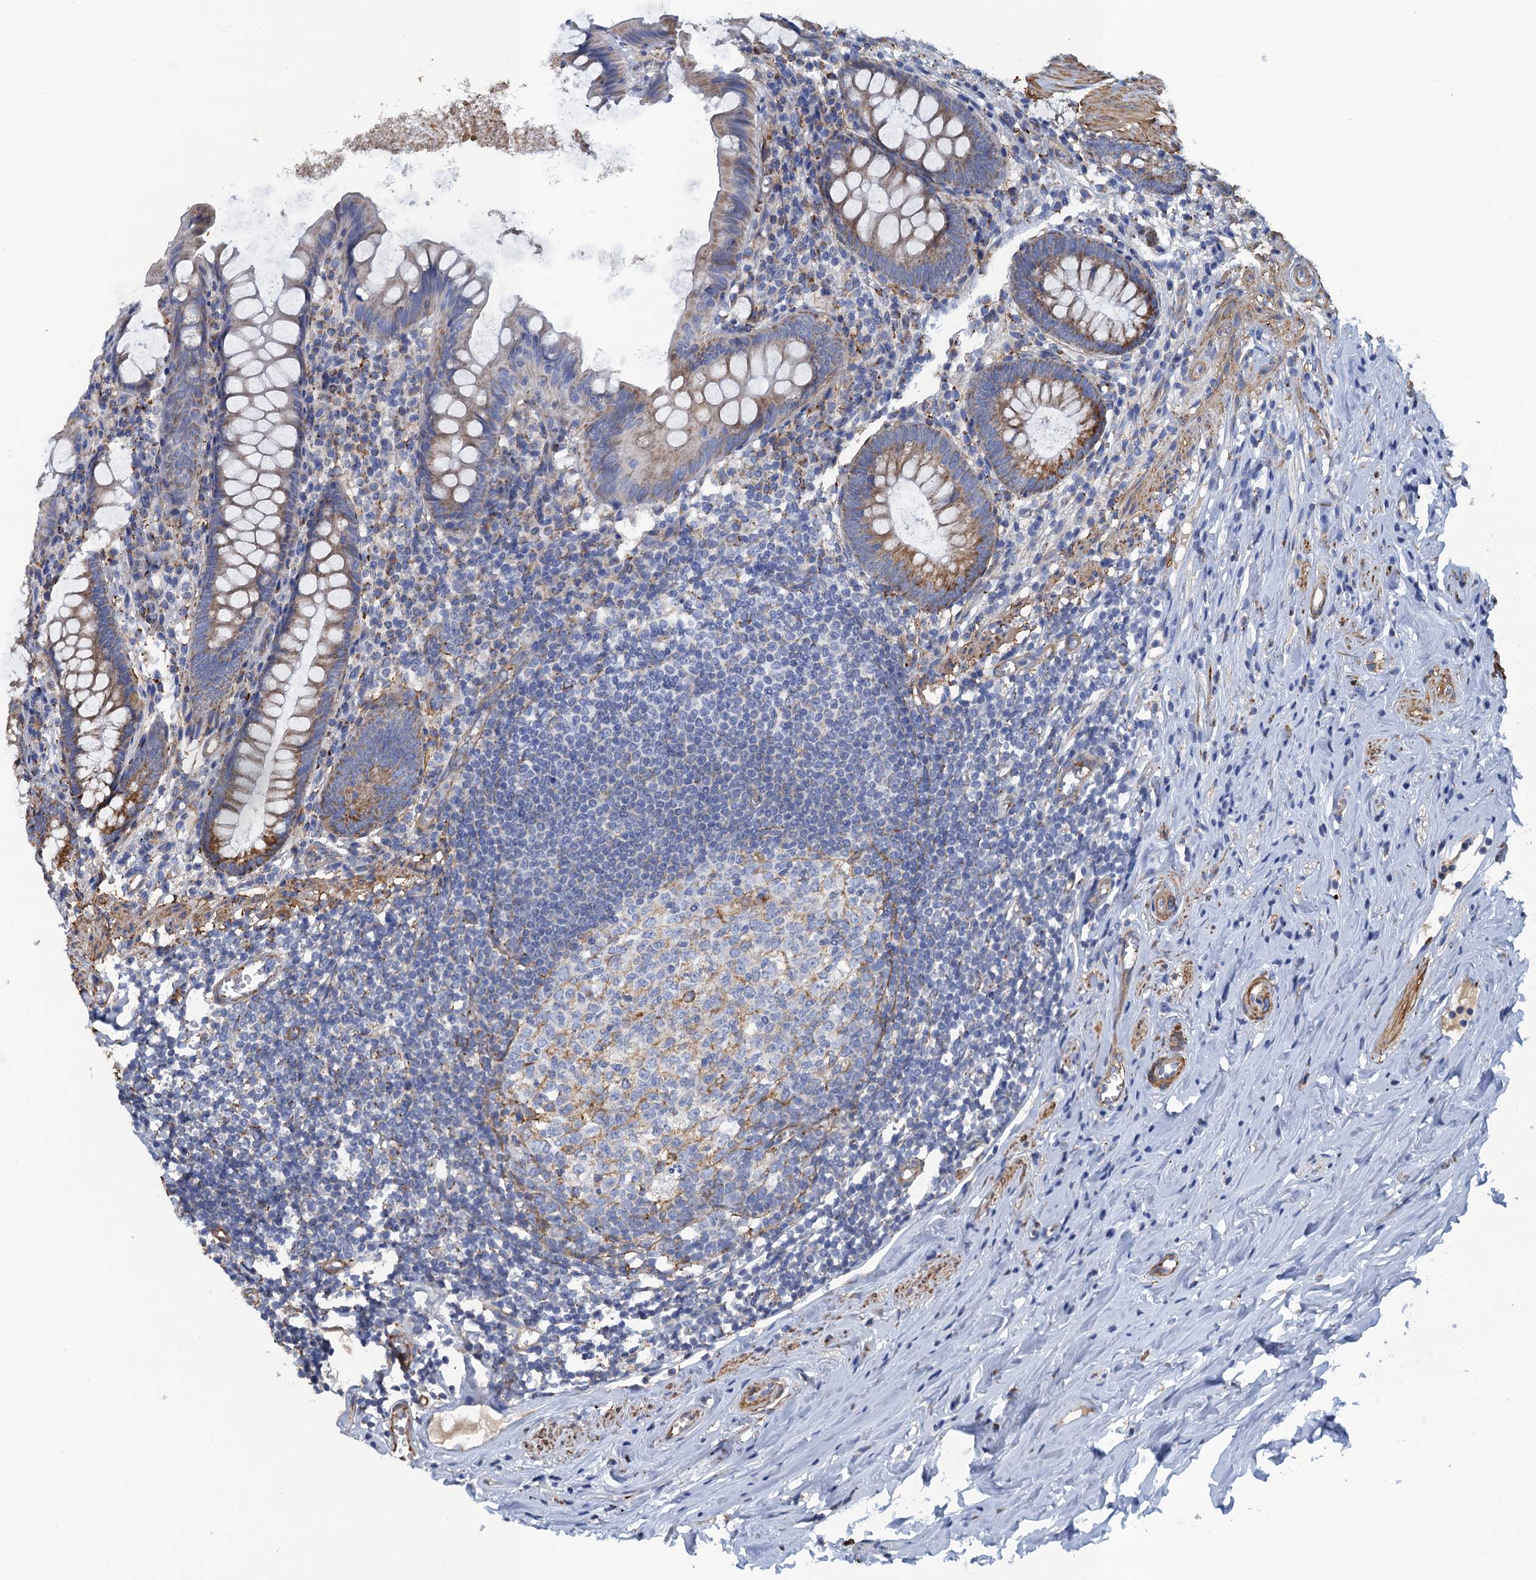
{"staining": {"intensity": "moderate", "quantity": "25%-75%", "location": "cytoplasmic/membranous"}, "tissue": "appendix", "cell_type": "Glandular cells", "image_type": "normal", "snomed": [{"axis": "morphology", "description": "Normal tissue, NOS"}, {"axis": "topography", "description": "Appendix"}], "caption": "IHC photomicrograph of unremarkable appendix stained for a protein (brown), which shows medium levels of moderate cytoplasmic/membranous positivity in about 25%-75% of glandular cells.", "gene": "ENSG00000260643", "patient": {"sex": "female", "age": 51}}